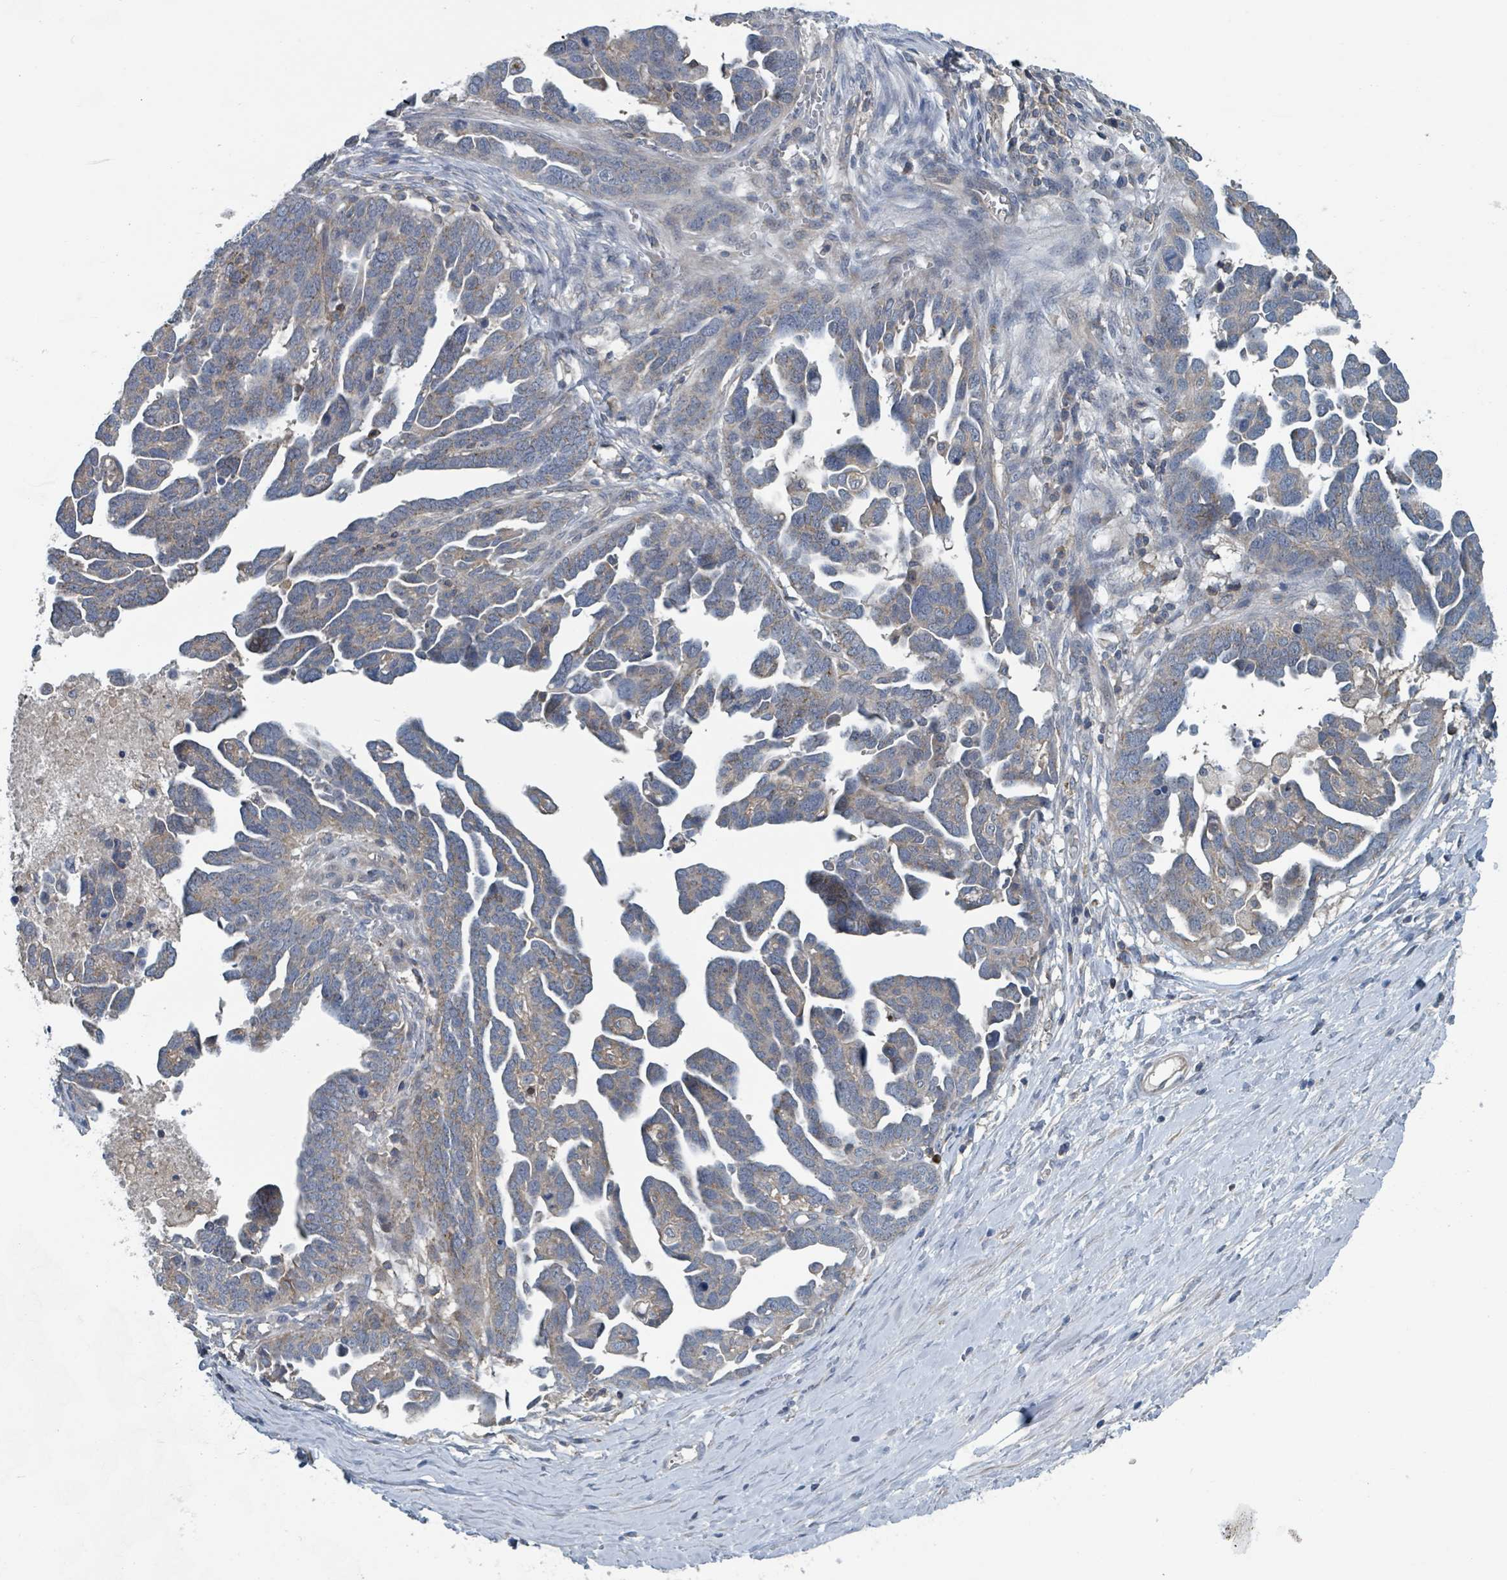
{"staining": {"intensity": "negative", "quantity": "none", "location": "none"}, "tissue": "ovarian cancer", "cell_type": "Tumor cells", "image_type": "cancer", "snomed": [{"axis": "morphology", "description": "Cystadenocarcinoma, serous, NOS"}, {"axis": "topography", "description": "Ovary"}], "caption": "High power microscopy histopathology image of an immunohistochemistry (IHC) histopathology image of ovarian cancer (serous cystadenocarcinoma), revealing no significant positivity in tumor cells. The staining was performed using DAB (3,3'-diaminobenzidine) to visualize the protein expression in brown, while the nuclei were stained in blue with hematoxylin (Magnification: 20x).", "gene": "ACBD4", "patient": {"sex": "female", "age": 54}}